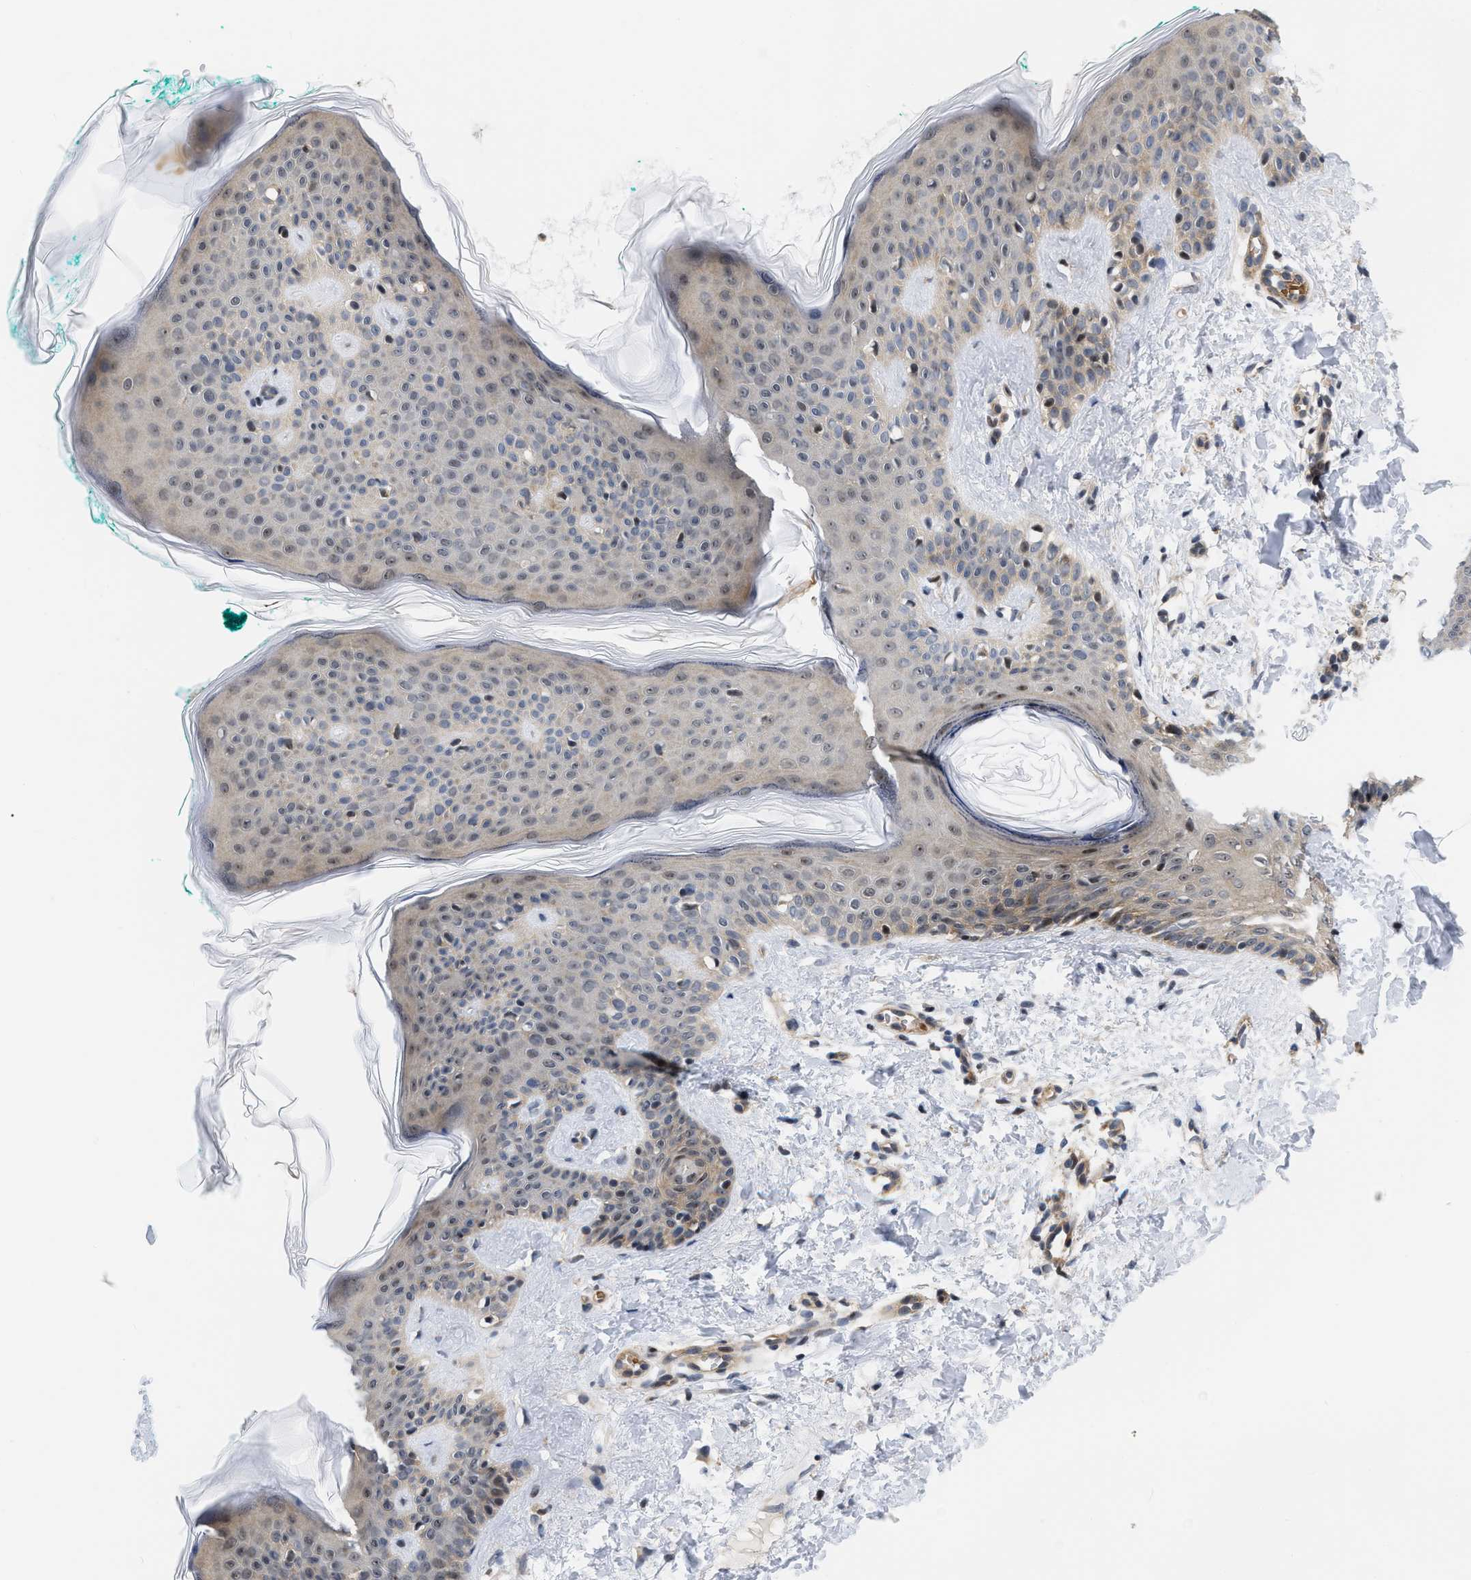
{"staining": {"intensity": "negative", "quantity": "none", "location": "none"}, "tissue": "skin", "cell_type": "Fibroblasts", "image_type": "normal", "snomed": [{"axis": "morphology", "description": "Normal tissue, NOS"}, {"axis": "topography", "description": "Skin"}], "caption": "Histopathology image shows no significant protein staining in fibroblasts of normal skin. (Stains: DAB immunohistochemistry with hematoxylin counter stain, Microscopy: brightfield microscopy at high magnification).", "gene": "GPRASP2", "patient": {"sex": "male", "age": 30}}